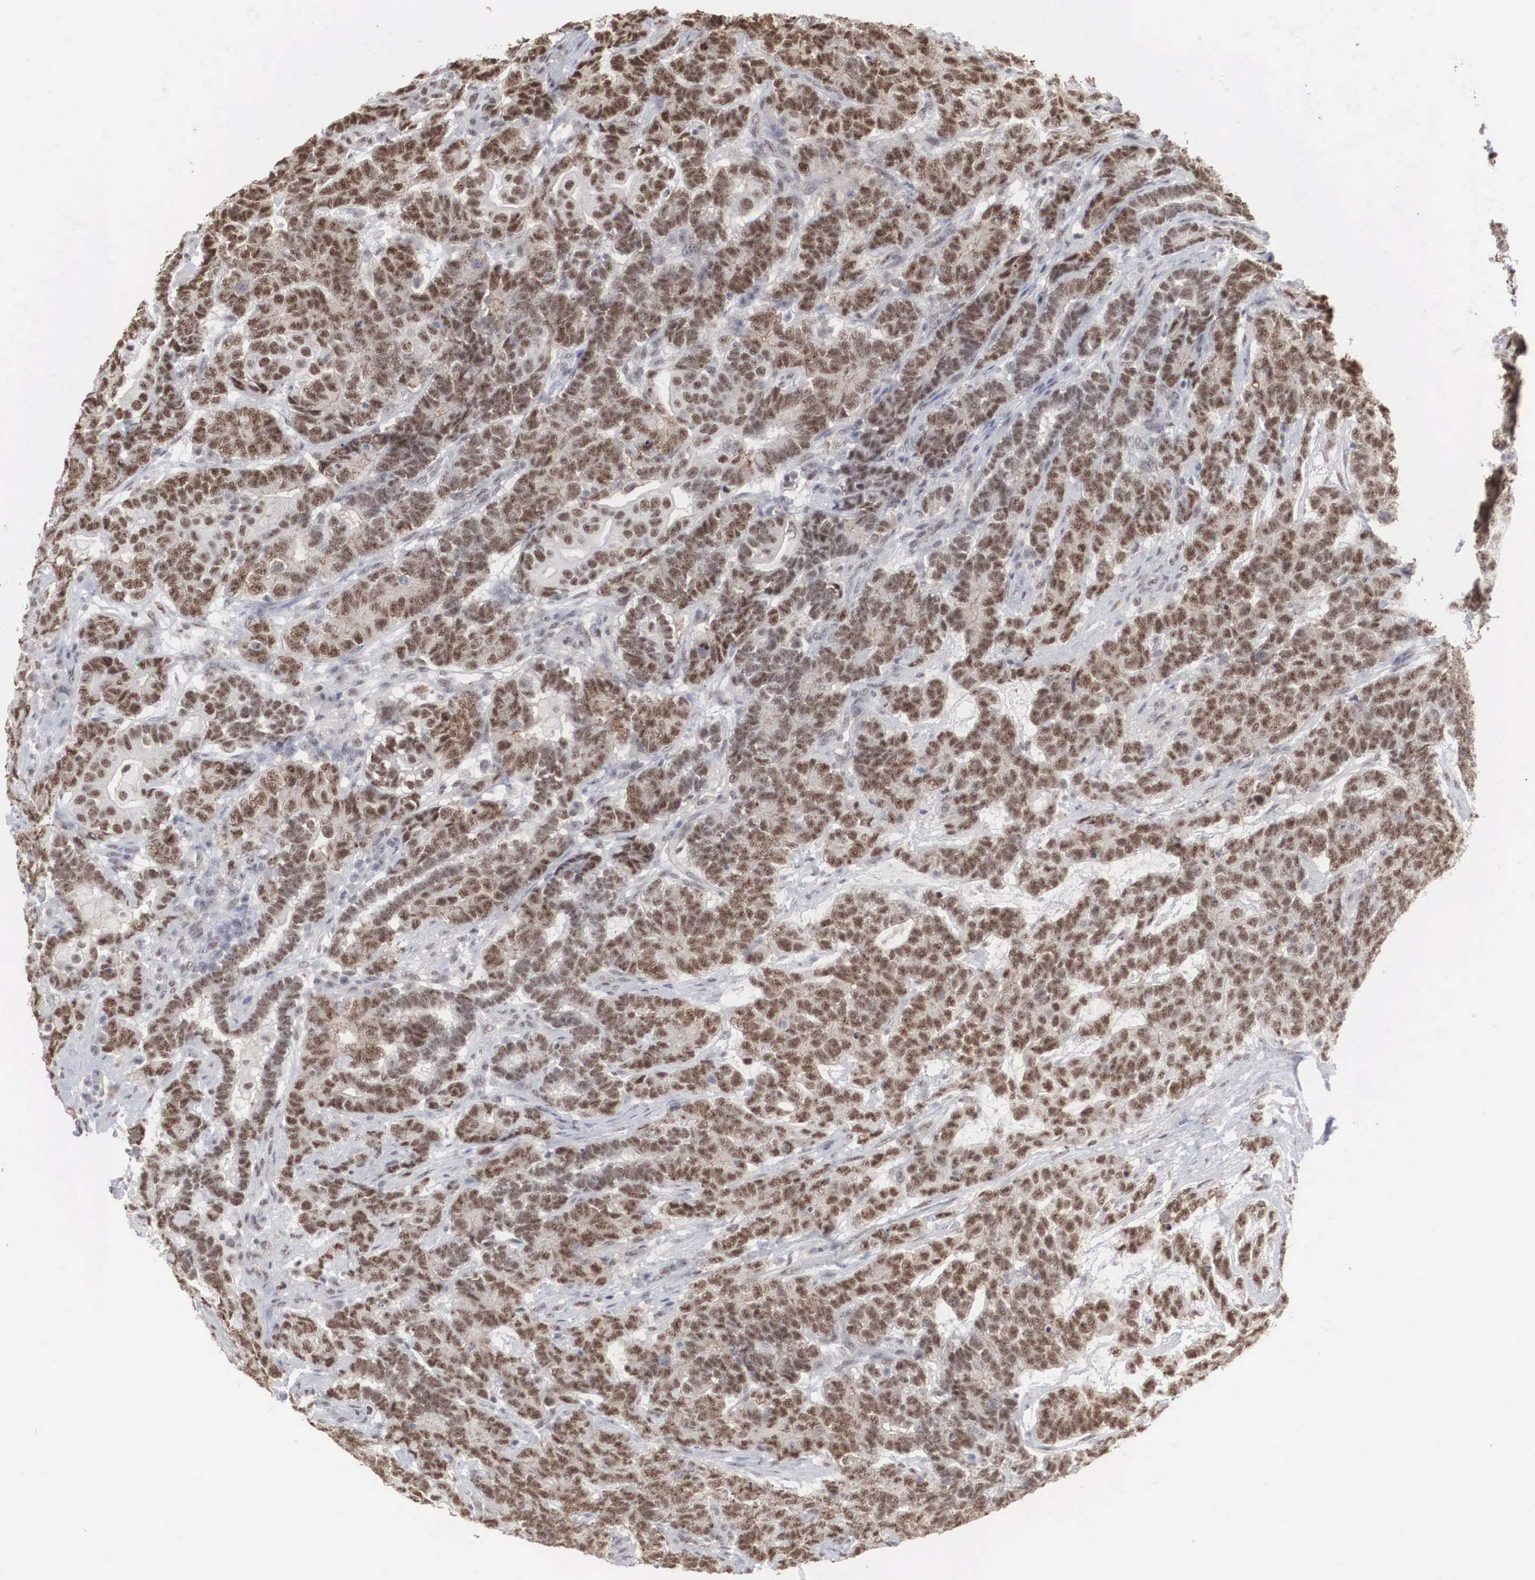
{"staining": {"intensity": "moderate", "quantity": ">75%", "location": "nuclear"}, "tissue": "testis cancer", "cell_type": "Tumor cells", "image_type": "cancer", "snomed": [{"axis": "morphology", "description": "Carcinoma, Embryonal, NOS"}, {"axis": "topography", "description": "Testis"}], "caption": "This is a histology image of IHC staining of embryonal carcinoma (testis), which shows moderate staining in the nuclear of tumor cells.", "gene": "AUTS2", "patient": {"sex": "male", "age": 26}}